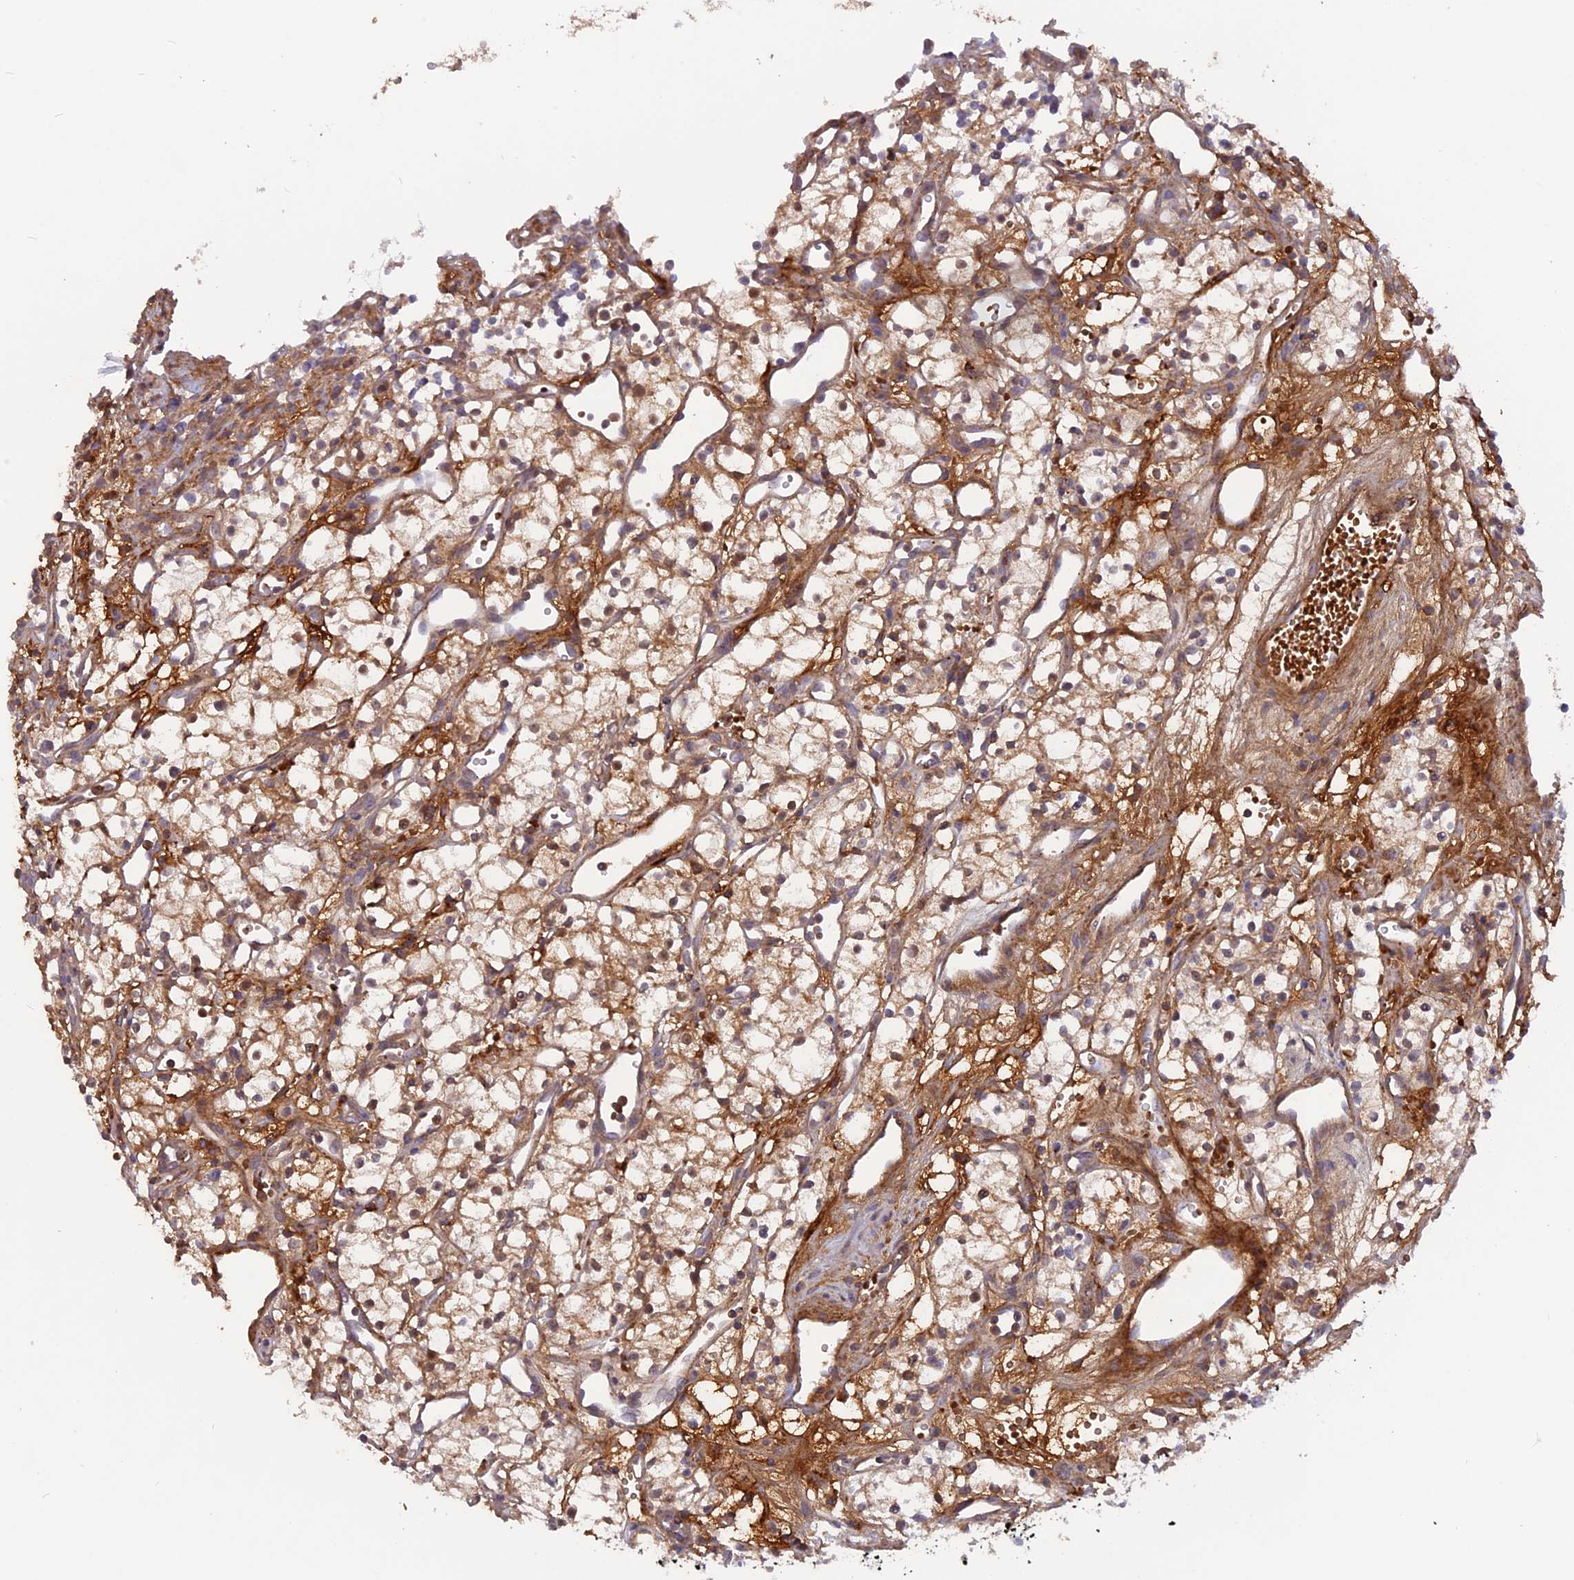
{"staining": {"intensity": "moderate", "quantity": "<25%", "location": "cytoplasmic/membranous"}, "tissue": "renal cancer", "cell_type": "Tumor cells", "image_type": "cancer", "snomed": [{"axis": "morphology", "description": "Adenocarcinoma, NOS"}, {"axis": "topography", "description": "Kidney"}], "caption": "This is an image of immunohistochemistry (IHC) staining of adenocarcinoma (renal), which shows moderate staining in the cytoplasmic/membranous of tumor cells.", "gene": "CPNE7", "patient": {"sex": "male", "age": 59}}